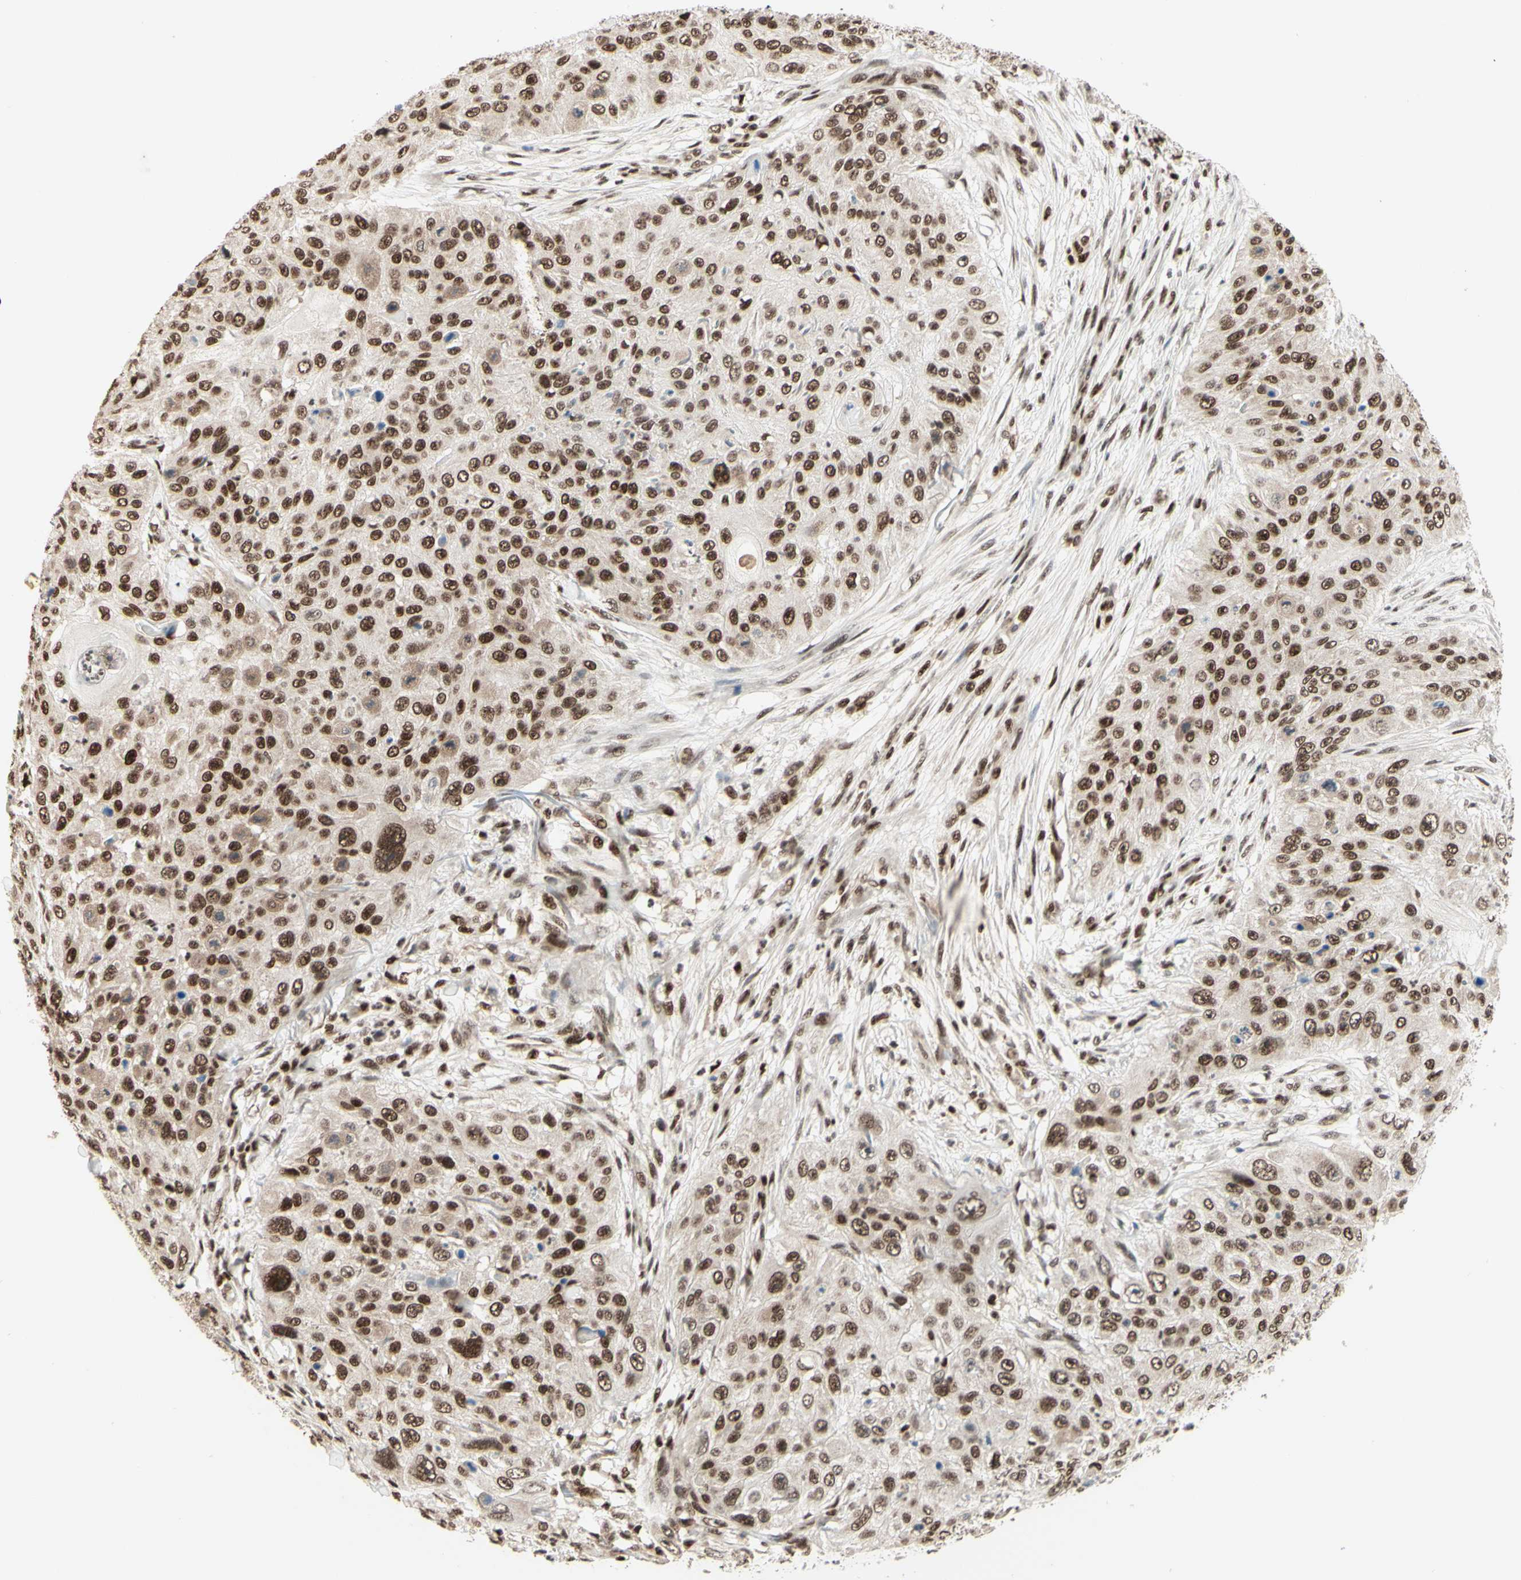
{"staining": {"intensity": "strong", "quantity": ">75%", "location": "nuclear"}, "tissue": "skin cancer", "cell_type": "Tumor cells", "image_type": "cancer", "snomed": [{"axis": "morphology", "description": "Squamous cell carcinoma, NOS"}, {"axis": "topography", "description": "Skin"}], "caption": "A brown stain labels strong nuclear staining of a protein in skin cancer tumor cells.", "gene": "NR3C1", "patient": {"sex": "female", "age": 80}}